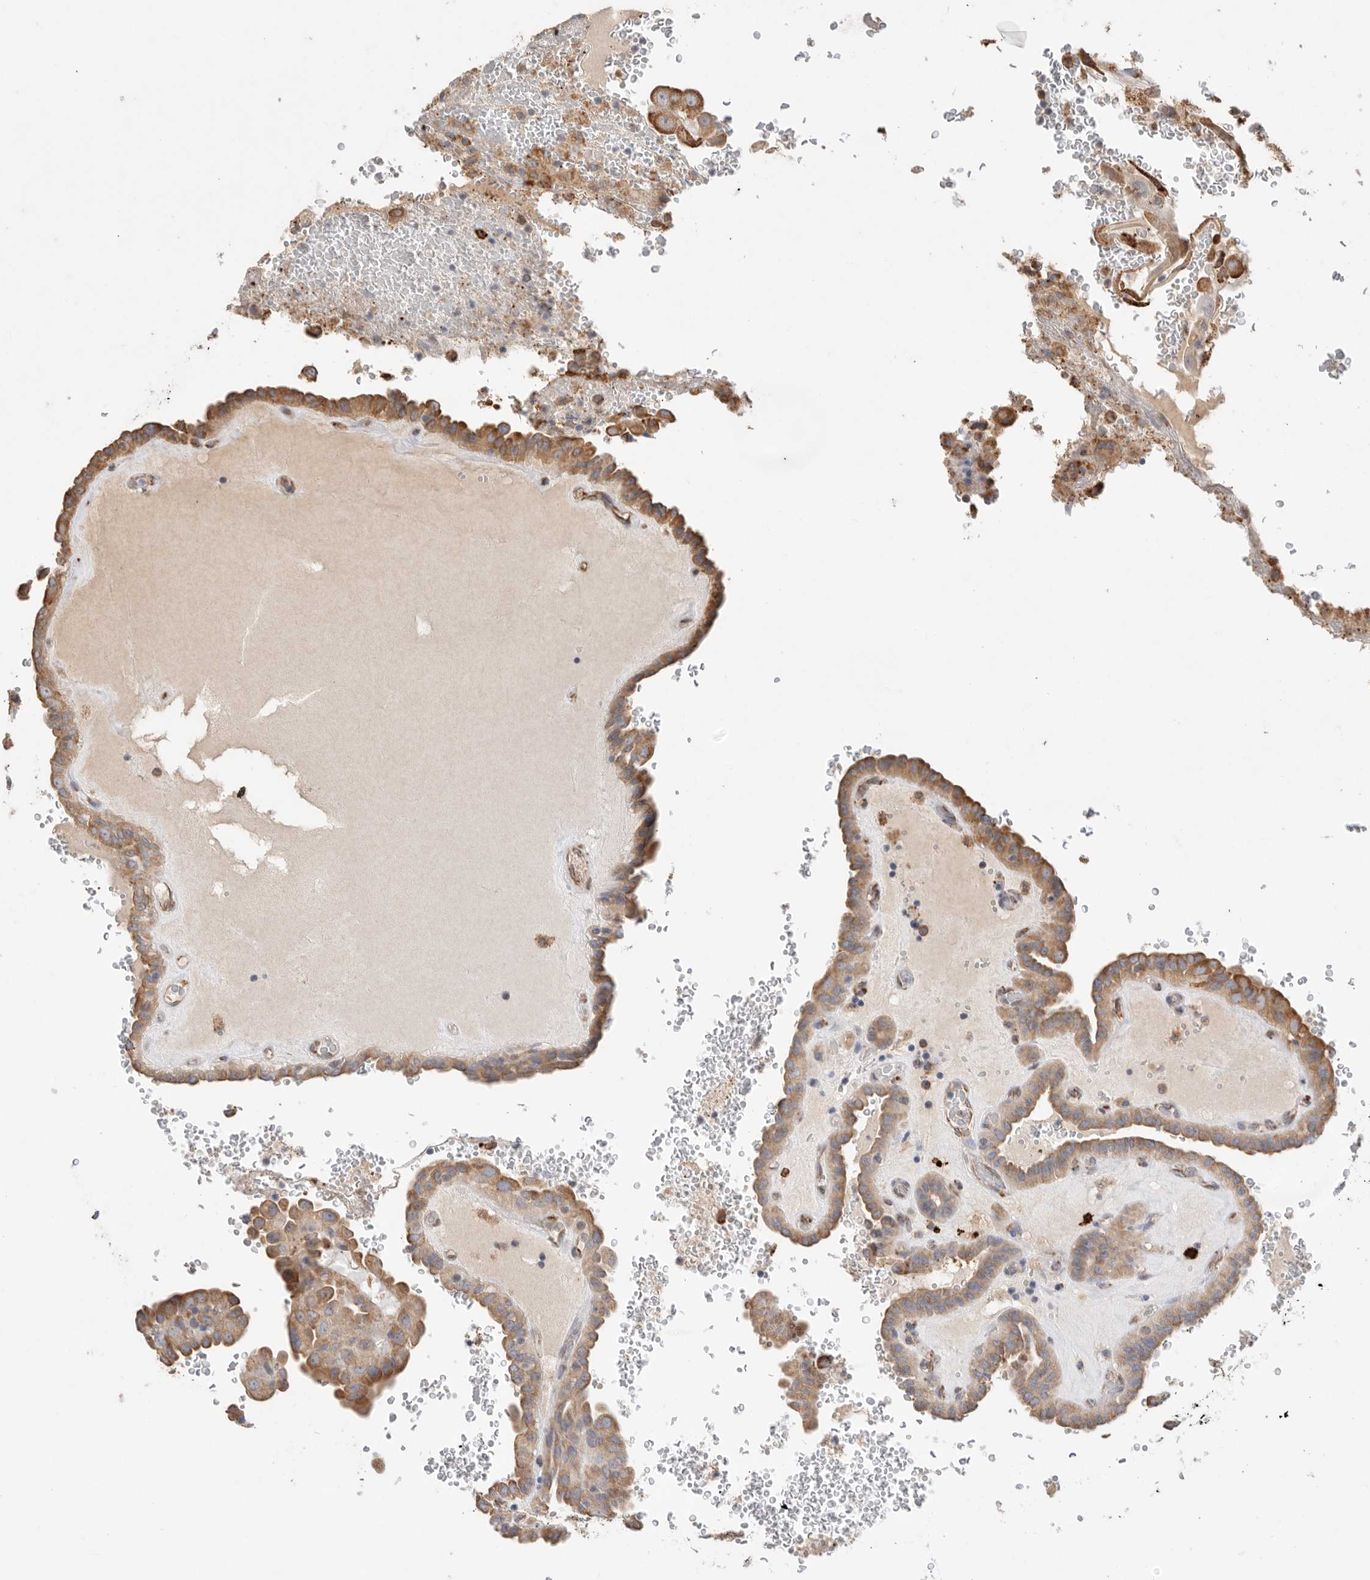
{"staining": {"intensity": "moderate", "quantity": ">75%", "location": "cytoplasmic/membranous"}, "tissue": "thyroid cancer", "cell_type": "Tumor cells", "image_type": "cancer", "snomed": [{"axis": "morphology", "description": "Papillary adenocarcinoma, NOS"}, {"axis": "topography", "description": "Thyroid gland"}], "caption": "Thyroid cancer (papillary adenocarcinoma) was stained to show a protein in brown. There is medium levels of moderate cytoplasmic/membranous positivity in approximately >75% of tumor cells. (IHC, brightfield microscopy, high magnification).", "gene": "BLOC1S5", "patient": {"sex": "male", "age": 77}}